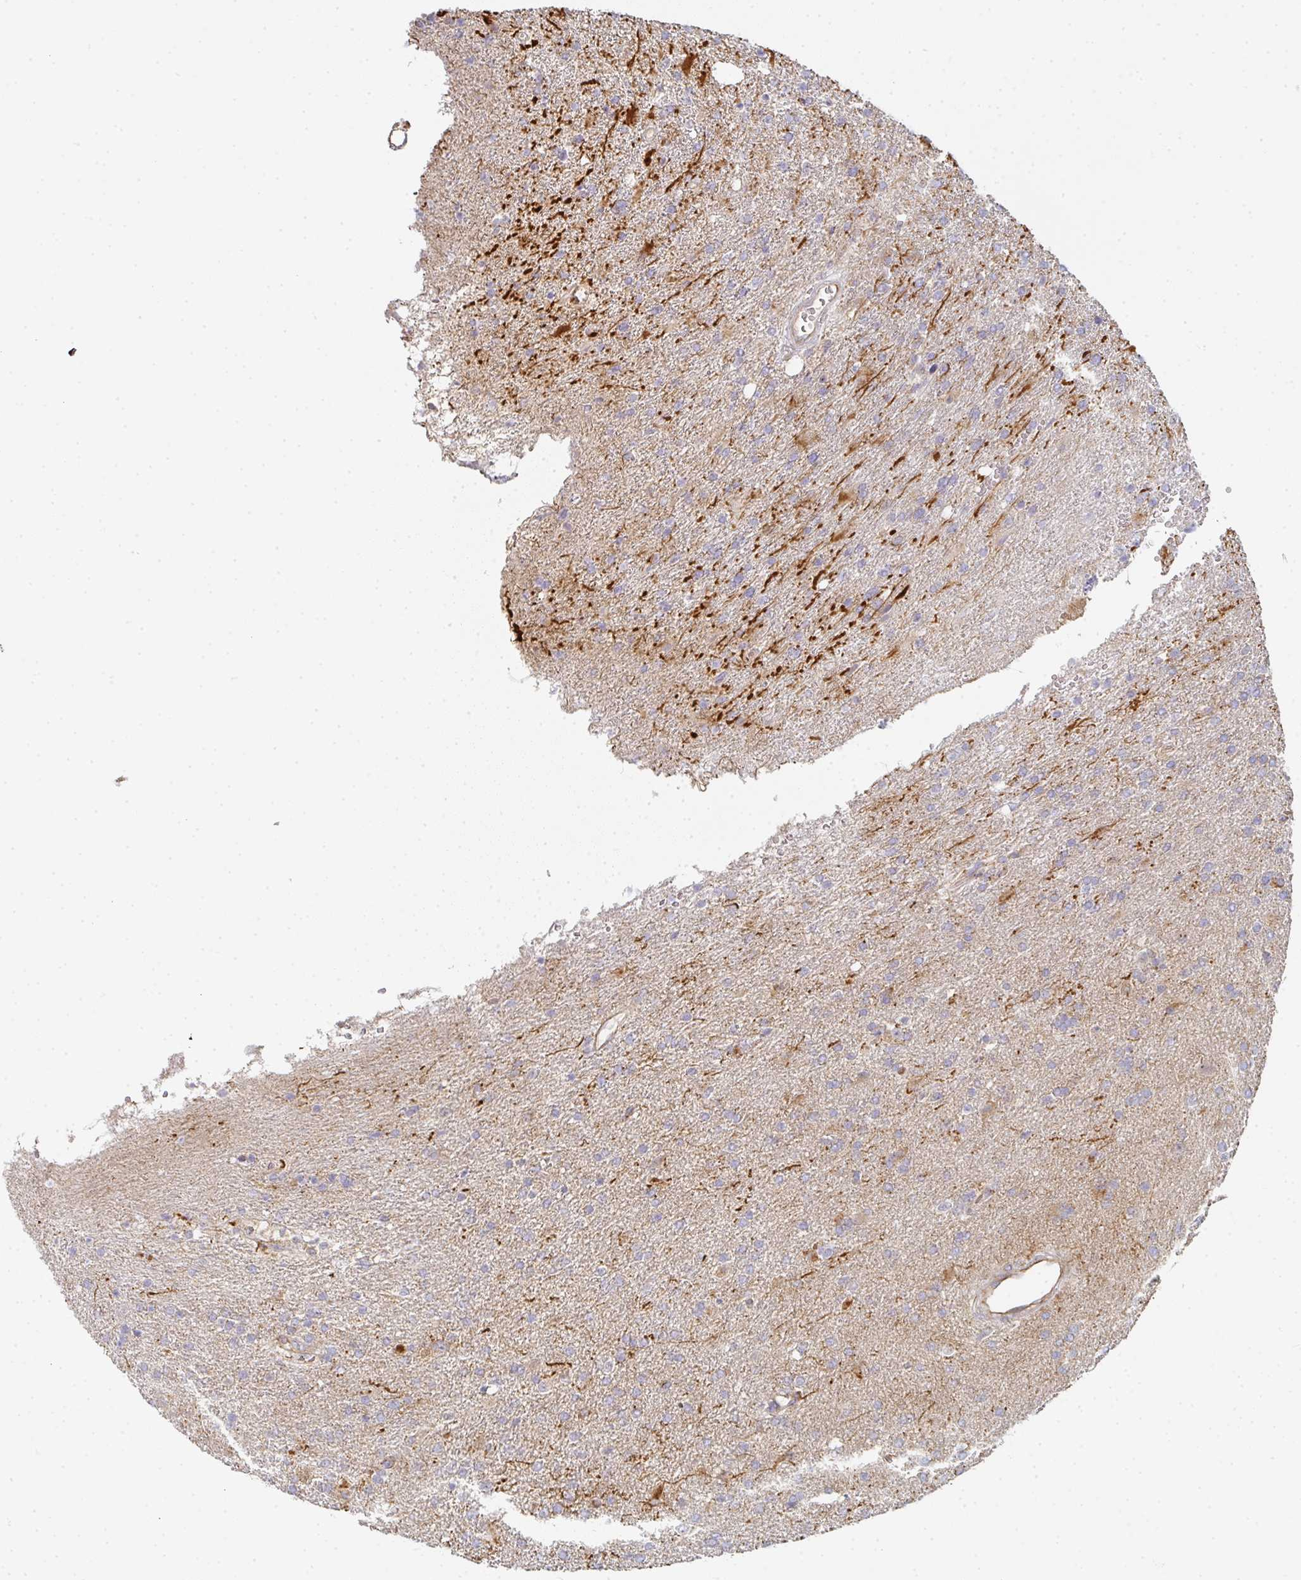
{"staining": {"intensity": "weak", "quantity": "<25%", "location": "cytoplasmic/membranous"}, "tissue": "glioma", "cell_type": "Tumor cells", "image_type": "cancer", "snomed": [{"axis": "morphology", "description": "Glioma, malignant, High grade"}, {"axis": "topography", "description": "Brain"}], "caption": "Malignant glioma (high-grade) was stained to show a protein in brown. There is no significant staining in tumor cells.", "gene": "ZNF526", "patient": {"sex": "male", "age": 56}}